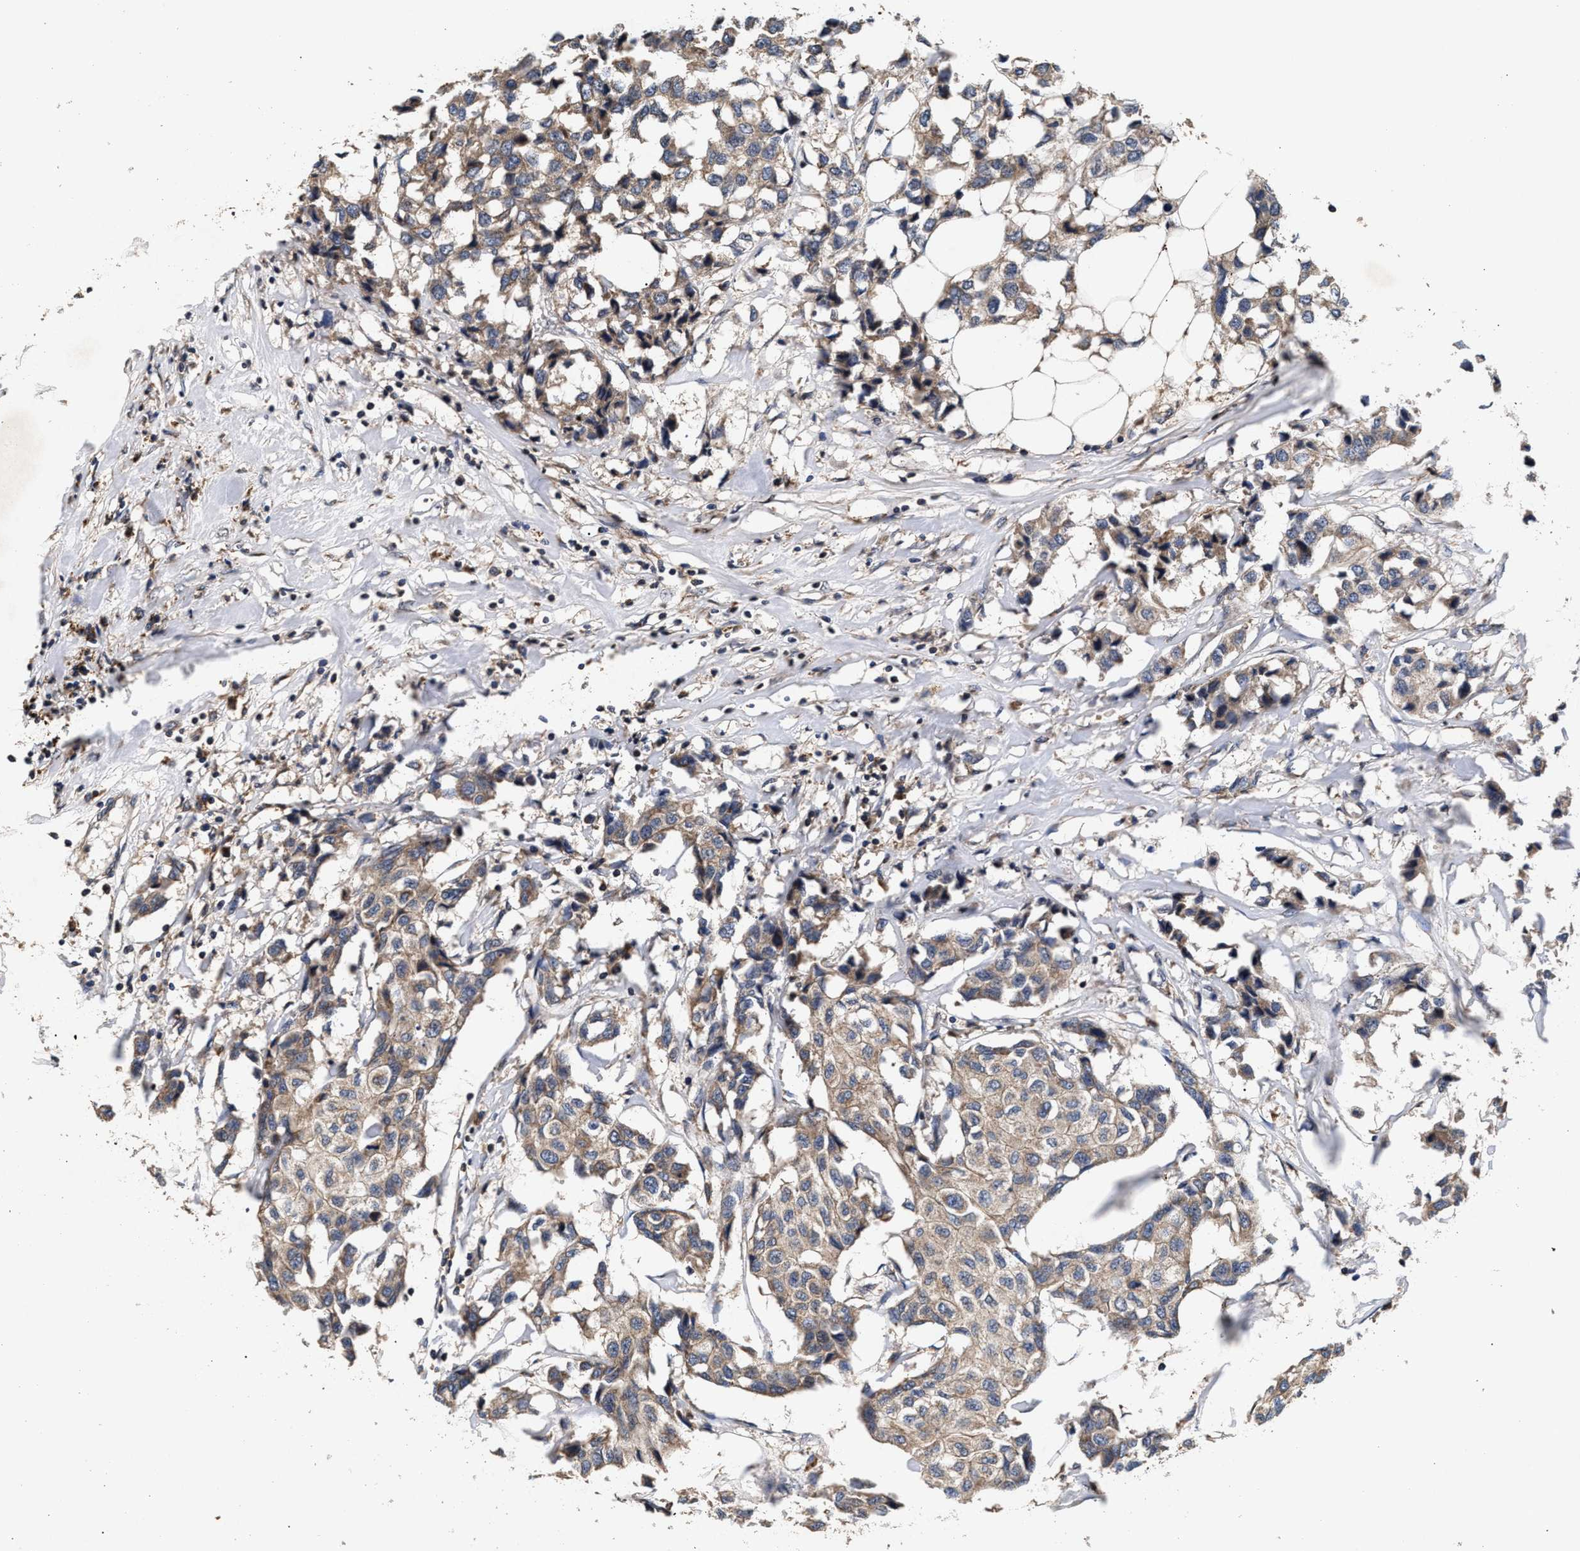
{"staining": {"intensity": "weak", "quantity": ">75%", "location": "cytoplasmic/membranous"}, "tissue": "breast cancer", "cell_type": "Tumor cells", "image_type": "cancer", "snomed": [{"axis": "morphology", "description": "Duct carcinoma"}, {"axis": "topography", "description": "Breast"}], "caption": "Breast invasive ductal carcinoma stained with a brown dye shows weak cytoplasmic/membranous positive staining in about >75% of tumor cells.", "gene": "NFKB2", "patient": {"sex": "female", "age": 80}}